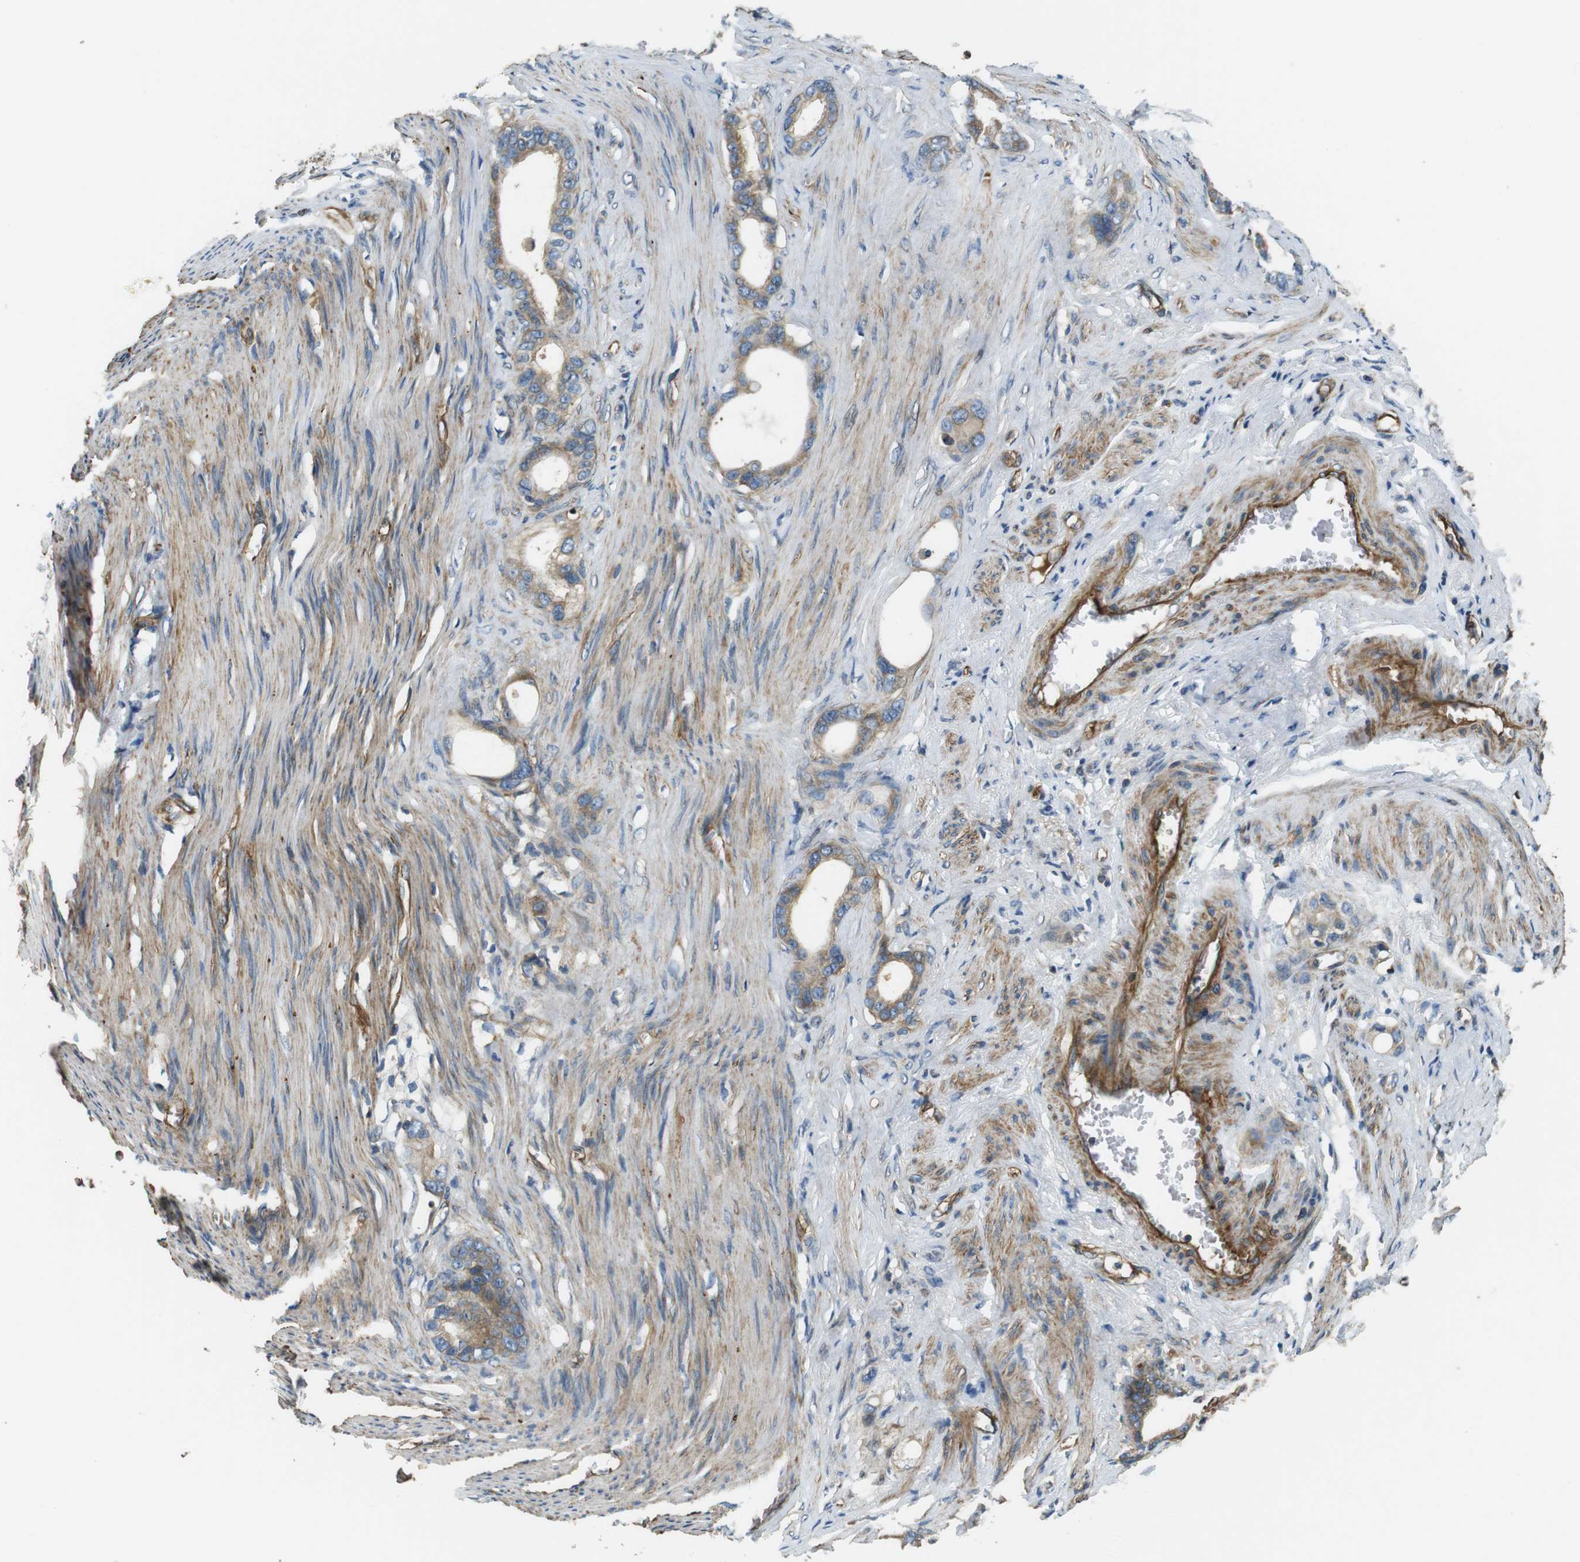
{"staining": {"intensity": "weak", "quantity": ">75%", "location": "cytoplasmic/membranous"}, "tissue": "stomach cancer", "cell_type": "Tumor cells", "image_type": "cancer", "snomed": [{"axis": "morphology", "description": "Adenocarcinoma, NOS"}, {"axis": "topography", "description": "Stomach"}], "caption": "Weak cytoplasmic/membranous protein positivity is seen in approximately >75% of tumor cells in stomach cancer (adenocarcinoma).", "gene": "TSC1", "patient": {"sex": "female", "age": 75}}